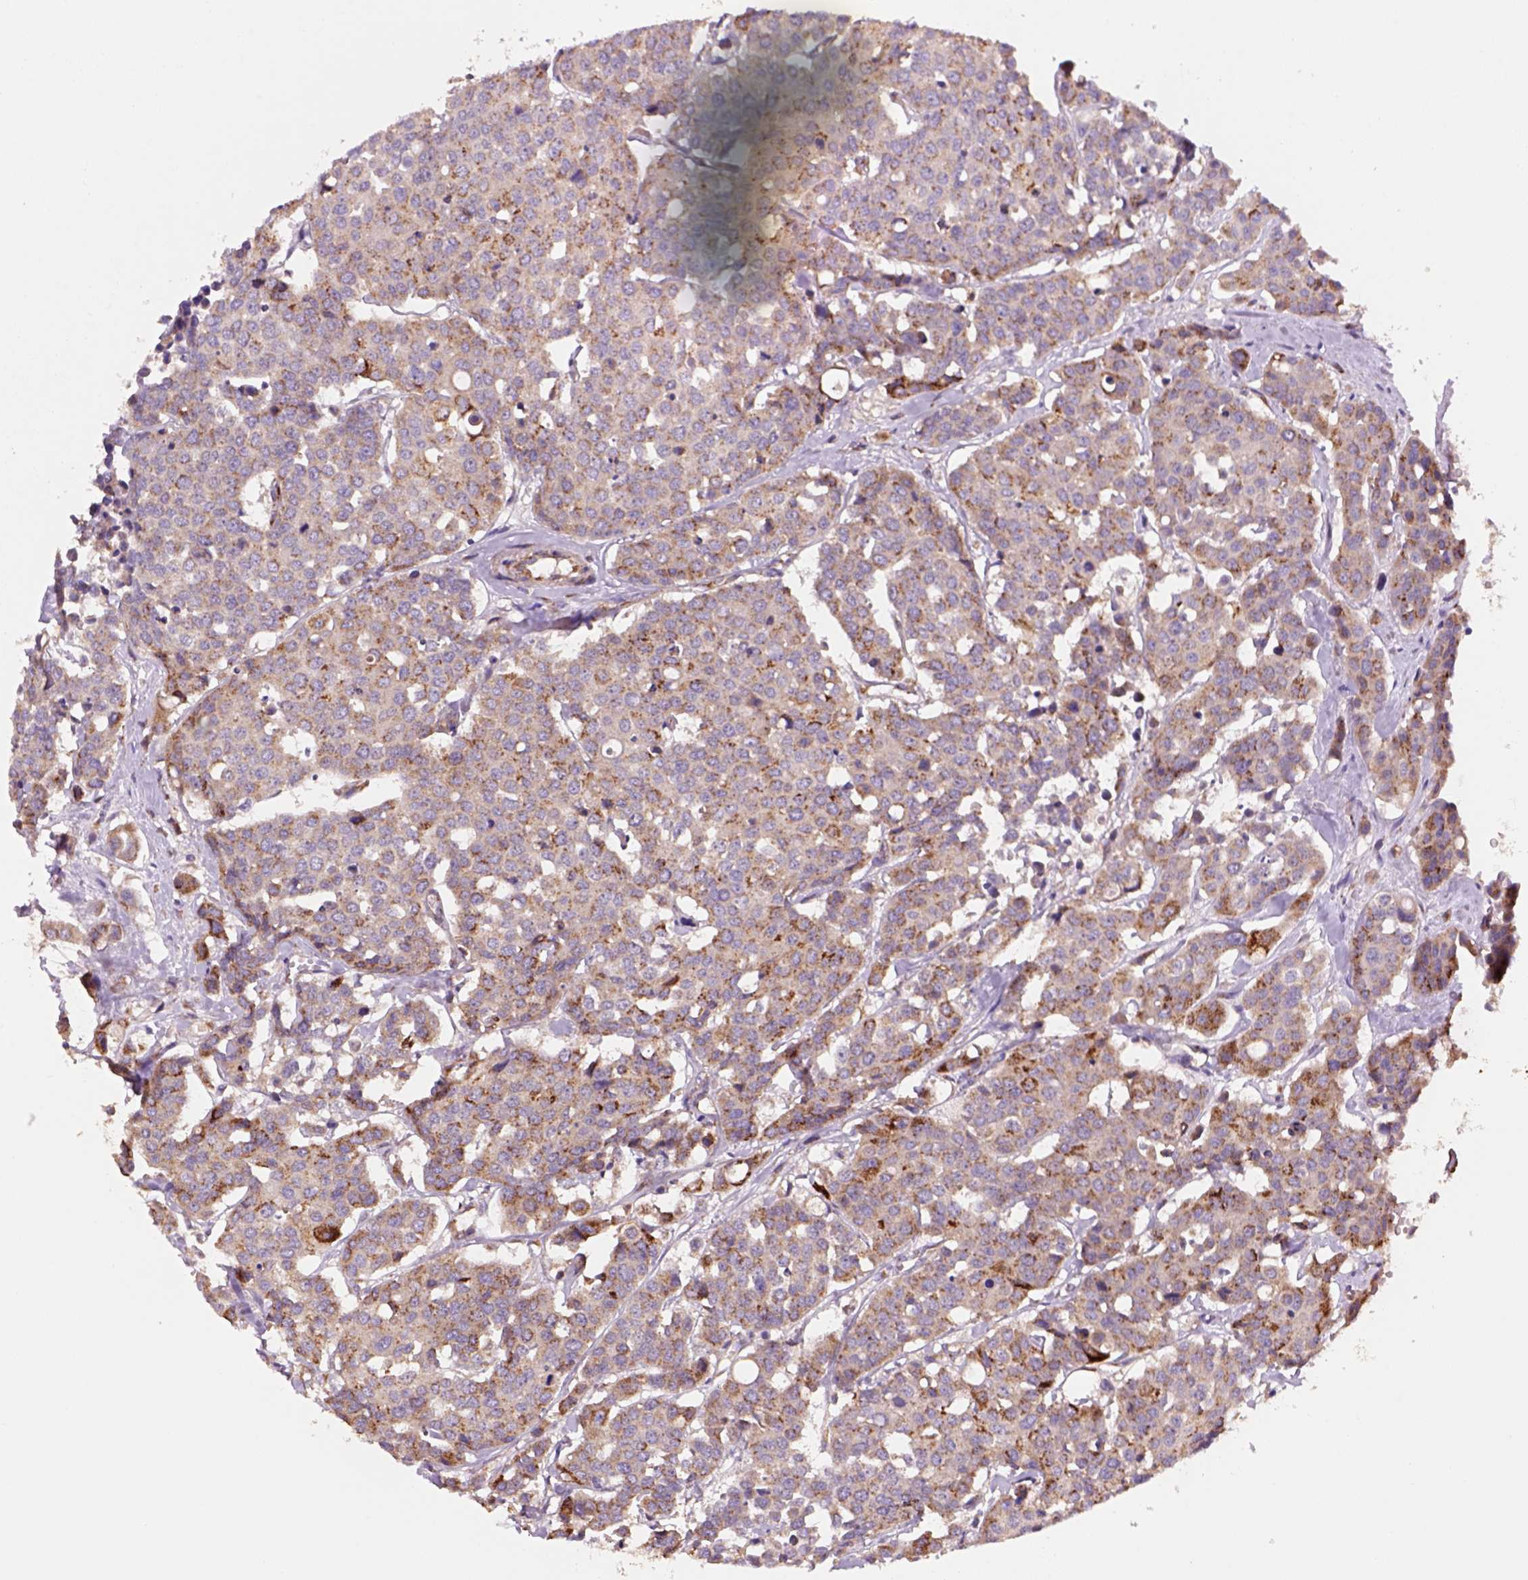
{"staining": {"intensity": "moderate", "quantity": "<25%", "location": "cytoplasmic/membranous"}, "tissue": "carcinoid", "cell_type": "Tumor cells", "image_type": "cancer", "snomed": [{"axis": "morphology", "description": "Carcinoid, malignant, NOS"}, {"axis": "topography", "description": "Colon"}], "caption": "IHC photomicrograph of human carcinoid stained for a protein (brown), which displays low levels of moderate cytoplasmic/membranous expression in about <25% of tumor cells.", "gene": "WARS2", "patient": {"sex": "male", "age": 81}}